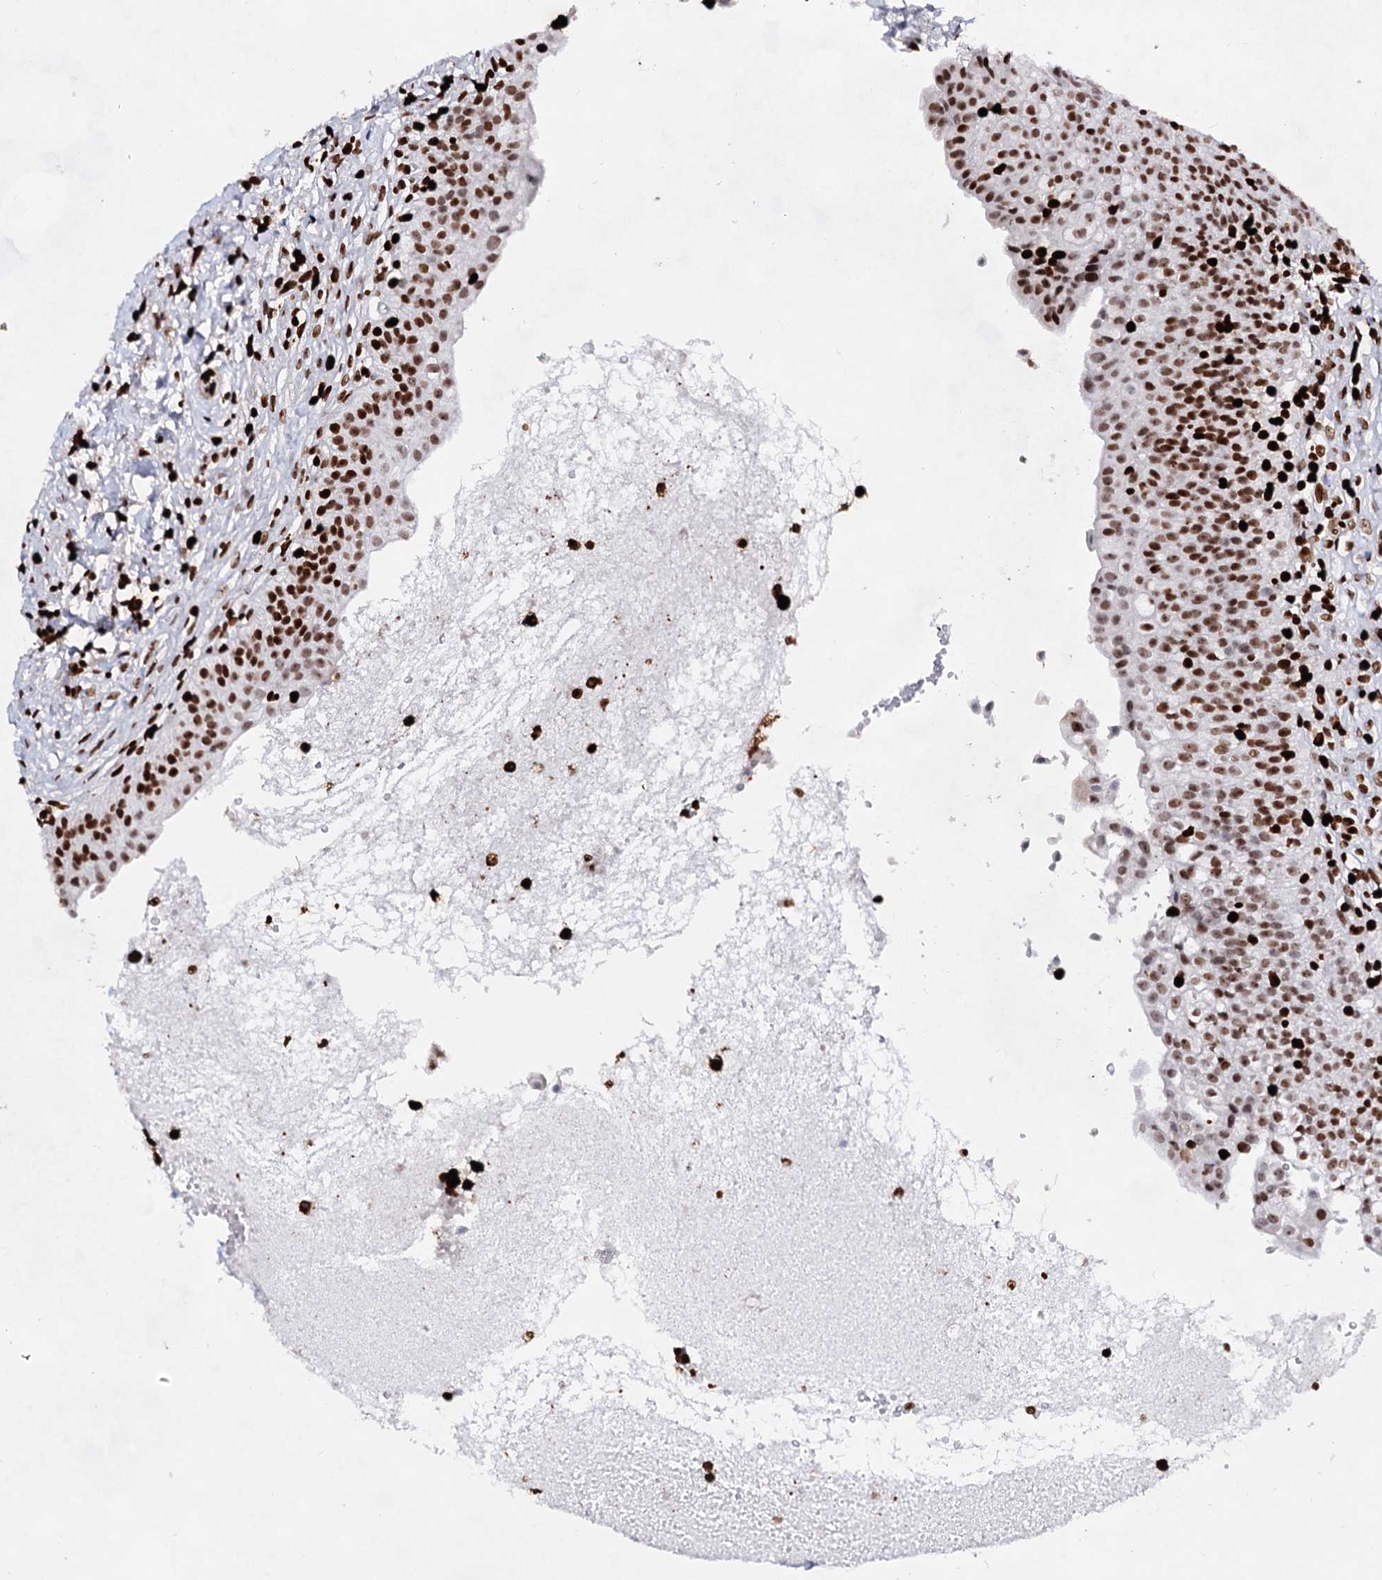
{"staining": {"intensity": "strong", "quantity": ">75%", "location": "nuclear"}, "tissue": "urinary bladder", "cell_type": "Urothelial cells", "image_type": "normal", "snomed": [{"axis": "morphology", "description": "Normal tissue, NOS"}, {"axis": "topography", "description": "Urinary bladder"}], "caption": "Immunohistochemical staining of benign human urinary bladder demonstrates high levels of strong nuclear positivity in approximately >75% of urothelial cells. Ihc stains the protein of interest in brown and the nuclei are stained blue.", "gene": "HMGB2", "patient": {"sex": "male", "age": 55}}